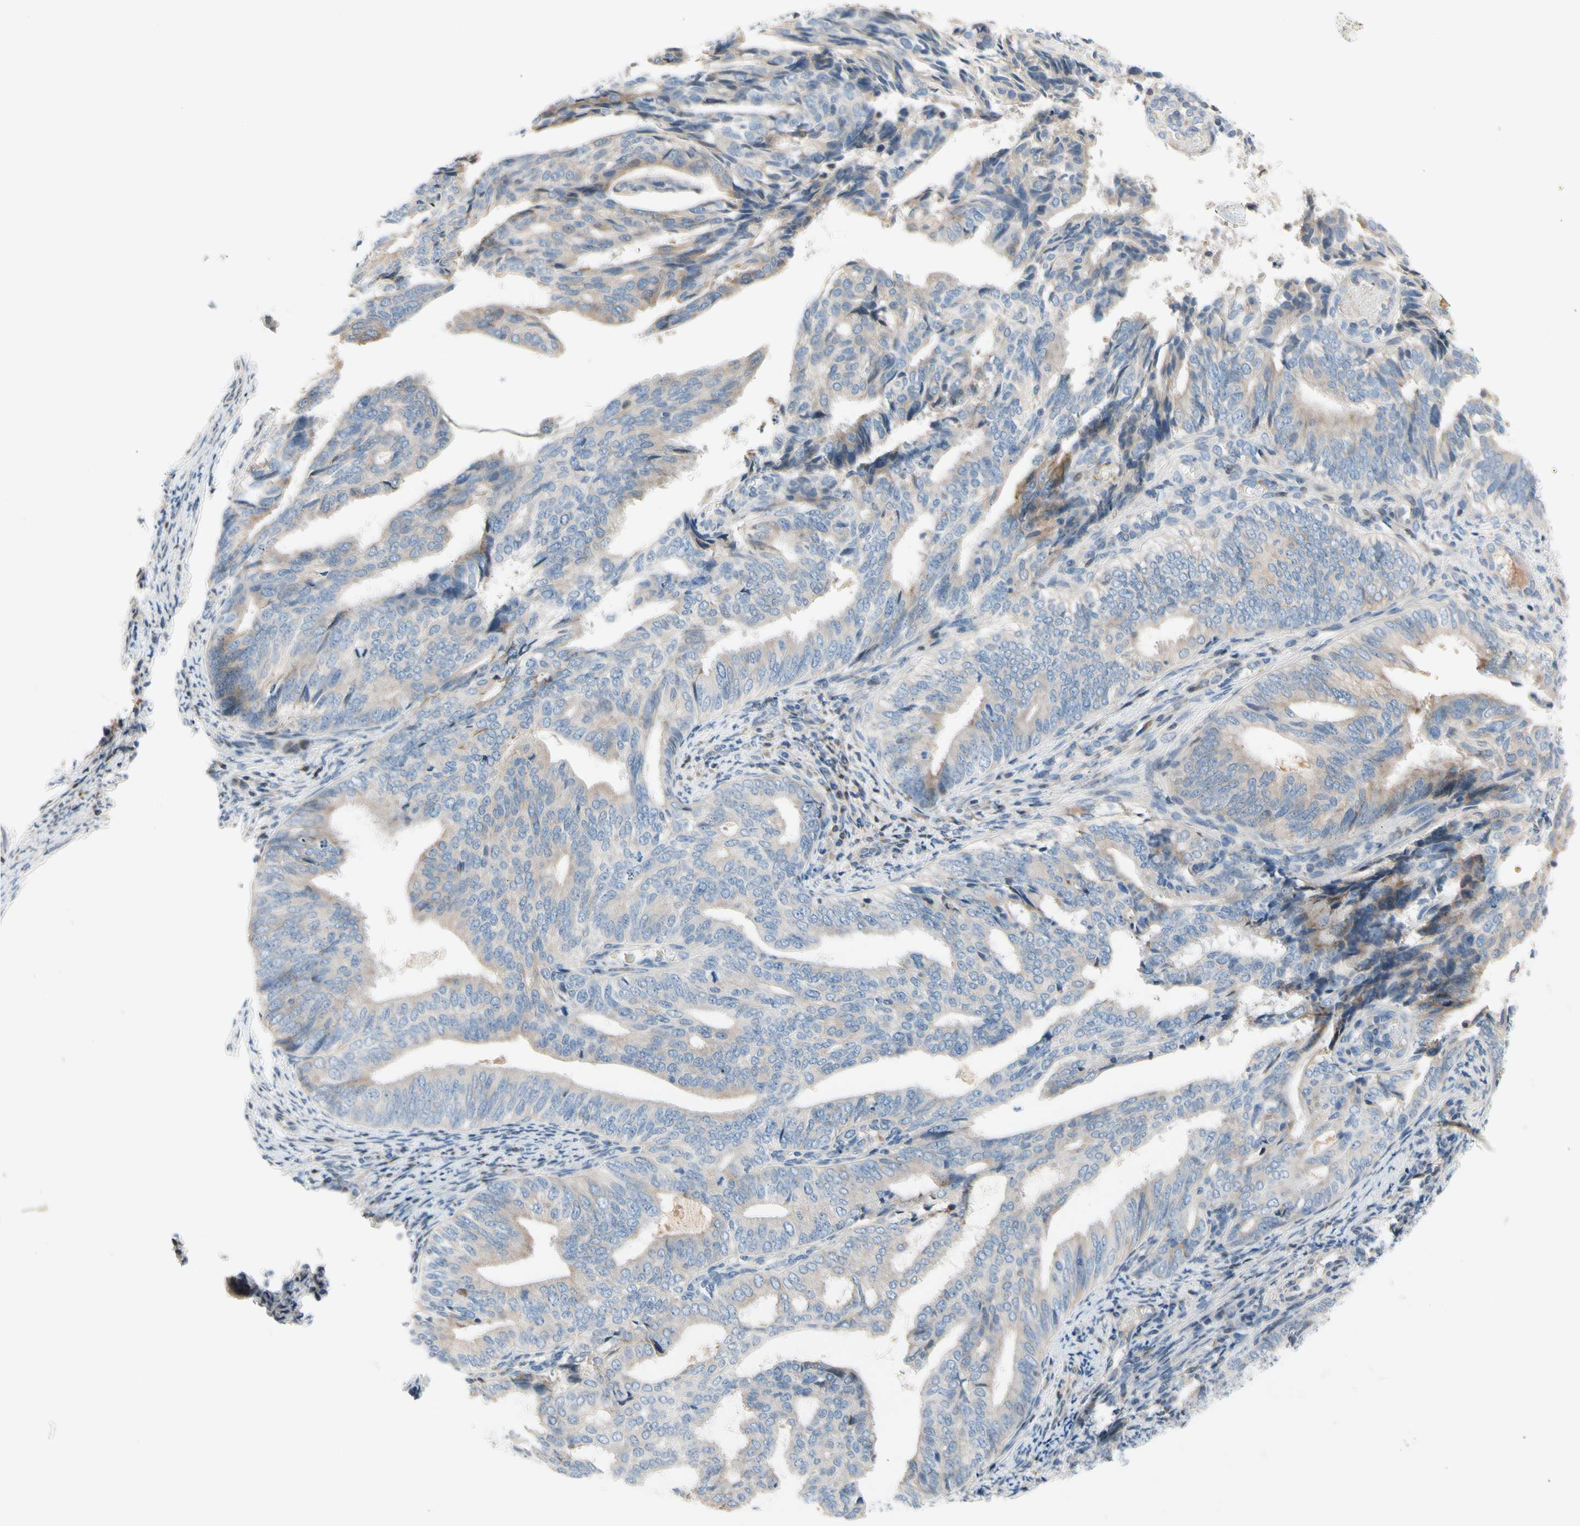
{"staining": {"intensity": "negative", "quantity": "none", "location": "none"}, "tissue": "endometrial cancer", "cell_type": "Tumor cells", "image_type": "cancer", "snomed": [{"axis": "morphology", "description": "Adenocarcinoma, NOS"}, {"axis": "topography", "description": "Endometrium"}], "caption": "Immunohistochemistry (IHC) of adenocarcinoma (endometrial) exhibits no positivity in tumor cells.", "gene": "MAP3K3", "patient": {"sex": "female", "age": 58}}